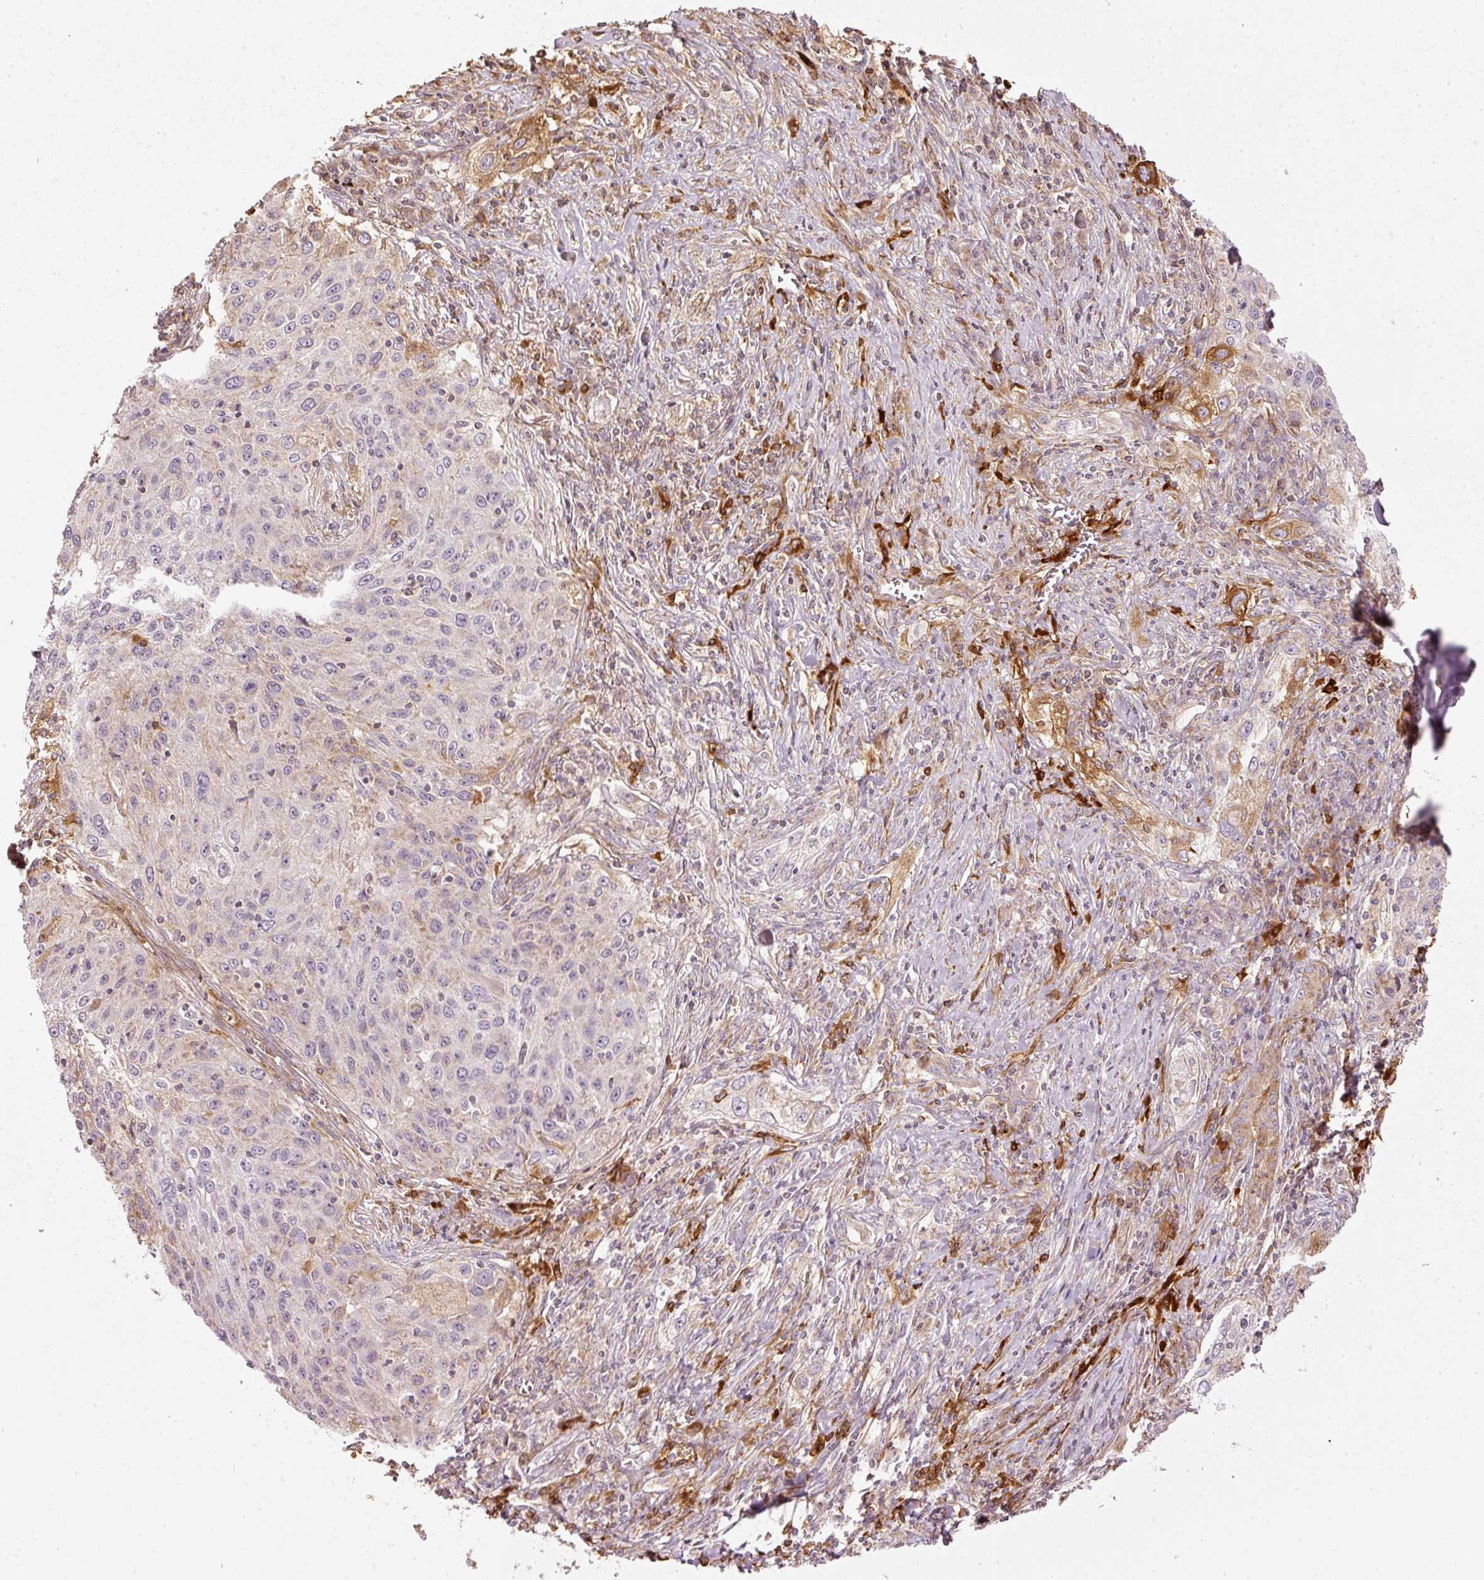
{"staining": {"intensity": "strong", "quantity": "<25%", "location": "cytoplasmic/membranous"}, "tissue": "lung cancer", "cell_type": "Tumor cells", "image_type": "cancer", "snomed": [{"axis": "morphology", "description": "Squamous cell carcinoma, NOS"}, {"axis": "topography", "description": "Lung"}], "caption": "Strong cytoplasmic/membranous protein positivity is present in about <25% of tumor cells in lung cancer (squamous cell carcinoma). The staining was performed using DAB, with brown indicating positive protein expression. Nuclei are stained blue with hematoxylin.", "gene": "SERPING1", "patient": {"sex": "female", "age": 69}}